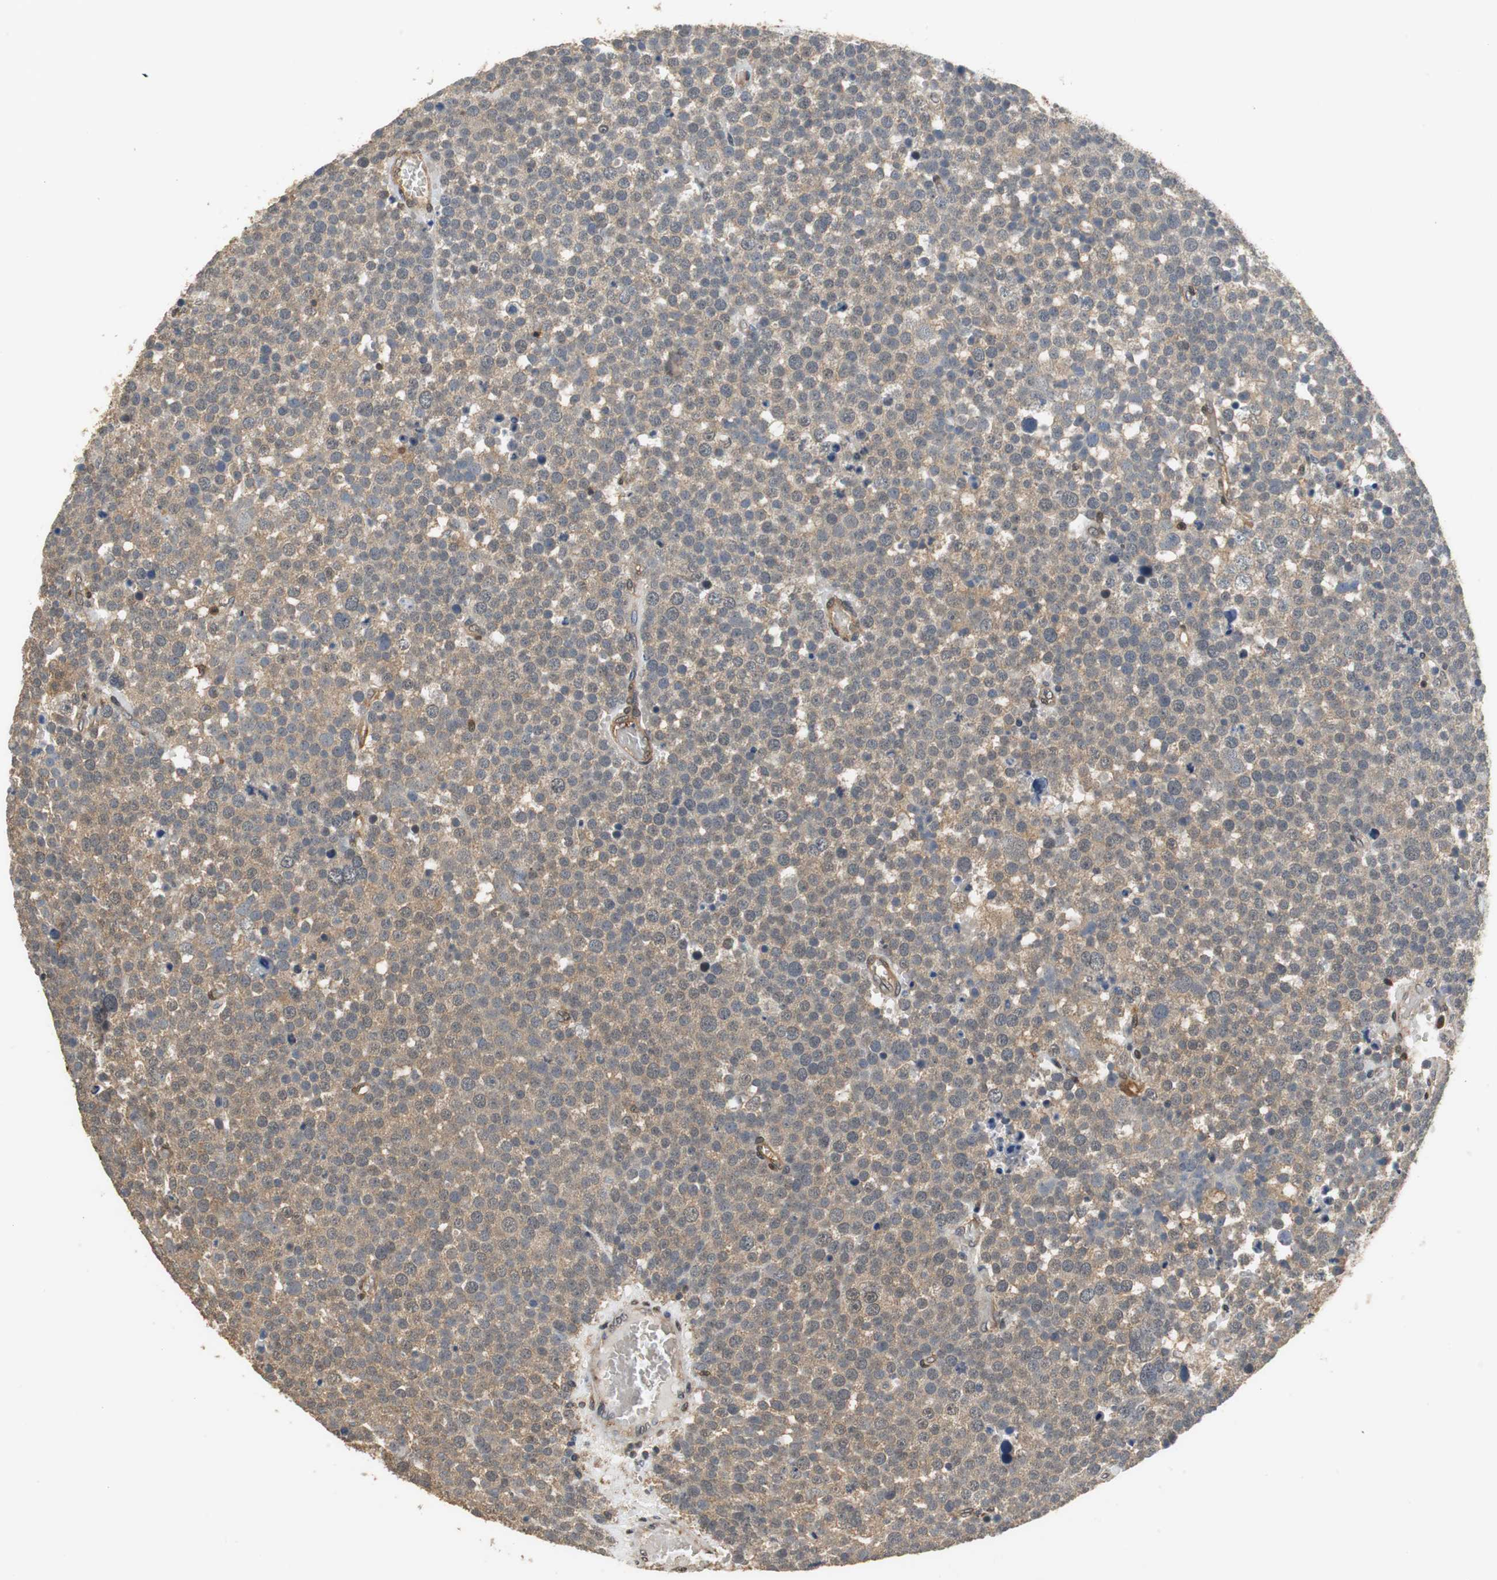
{"staining": {"intensity": "moderate", "quantity": ">75%", "location": "cytoplasmic/membranous"}, "tissue": "testis cancer", "cell_type": "Tumor cells", "image_type": "cancer", "snomed": [{"axis": "morphology", "description": "Seminoma, NOS"}, {"axis": "topography", "description": "Testis"}], "caption": "Immunohistochemistry (IHC) staining of testis cancer (seminoma), which demonstrates medium levels of moderate cytoplasmic/membranous staining in approximately >75% of tumor cells indicating moderate cytoplasmic/membranous protein expression. The staining was performed using DAB (3,3'-diaminobenzidine) (brown) for protein detection and nuclei were counterstained in hematoxylin (blue).", "gene": "UBQLN2", "patient": {"sex": "male", "age": 71}}